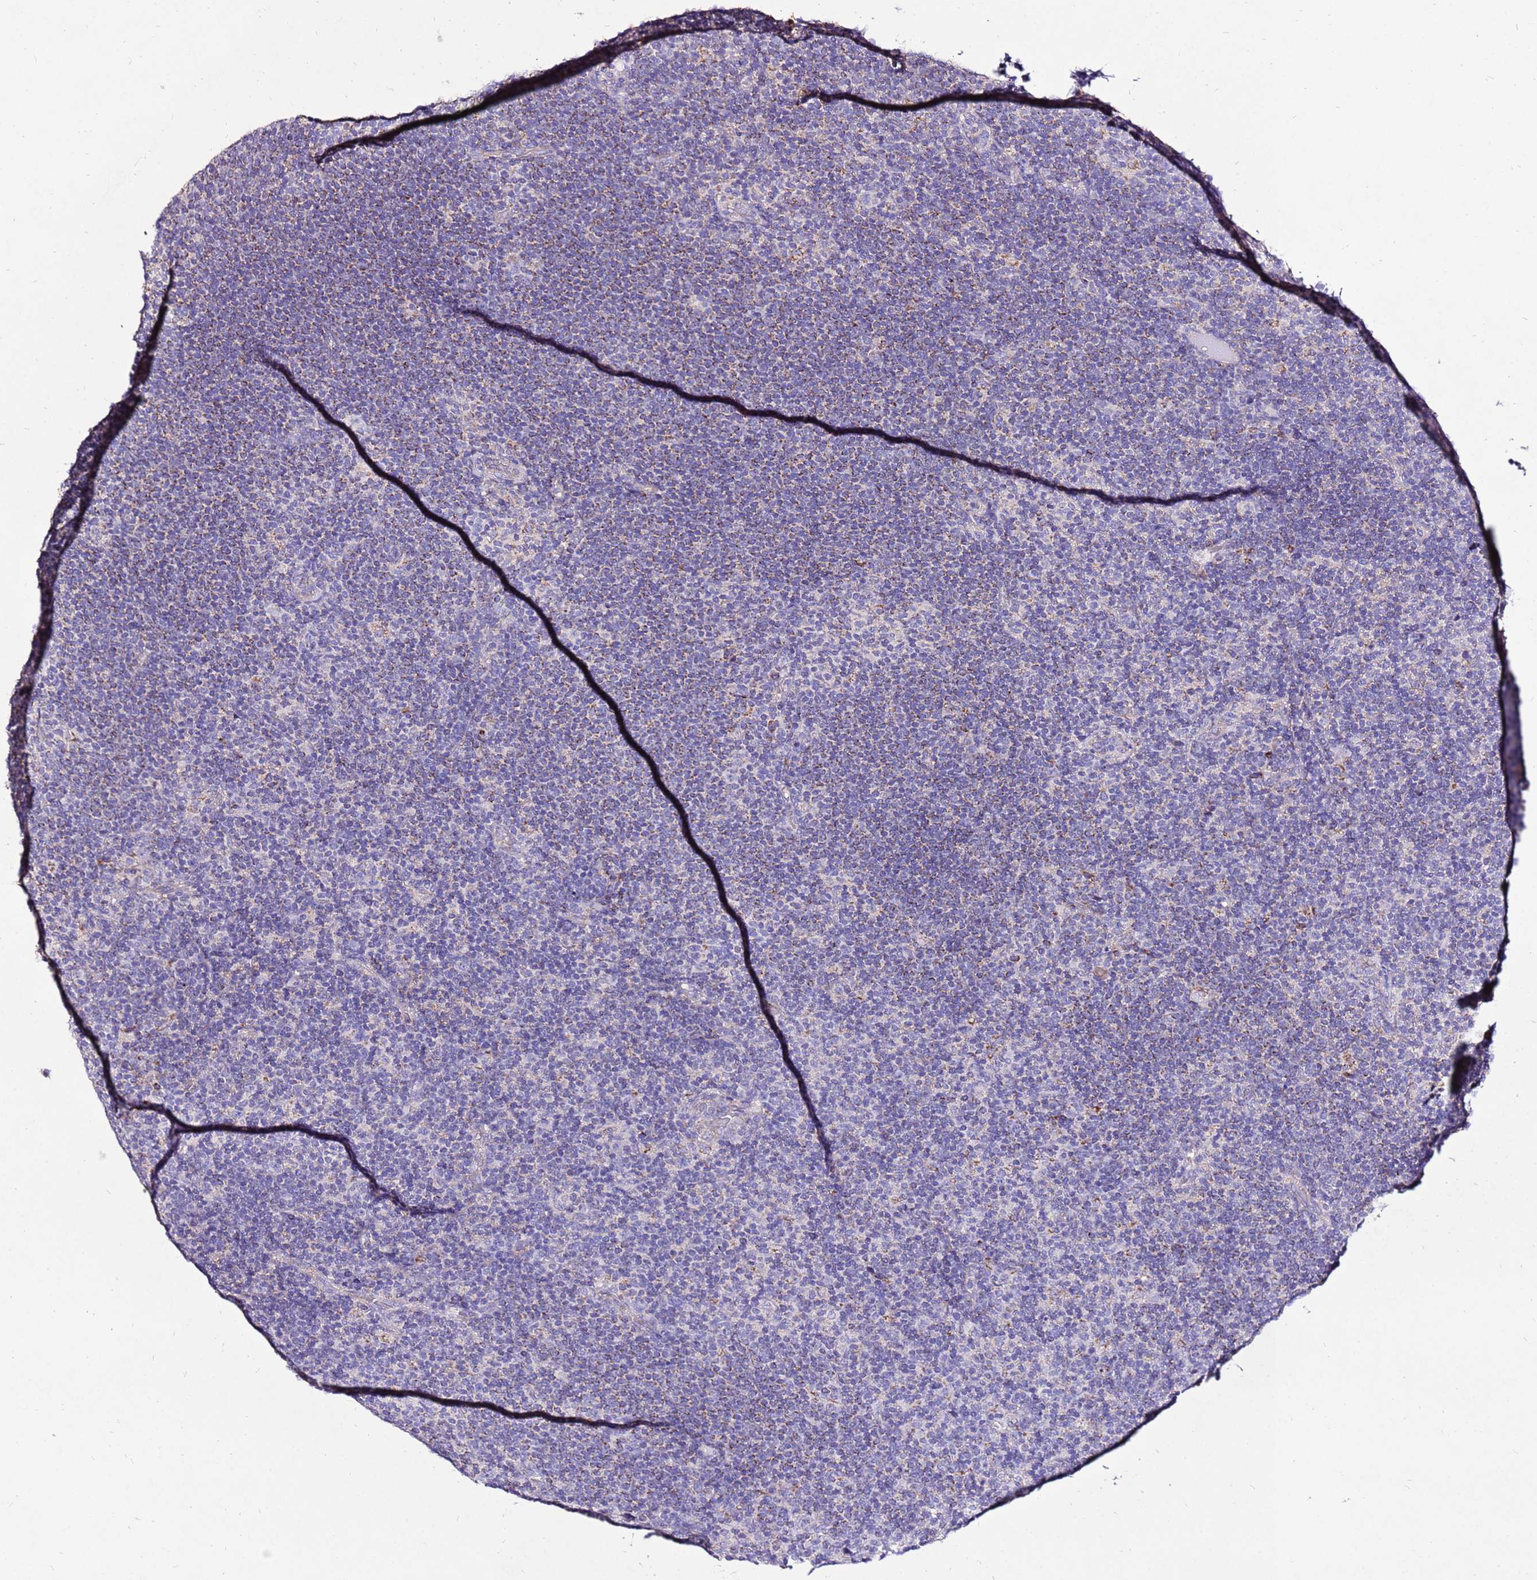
{"staining": {"intensity": "negative", "quantity": "none", "location": "none"}, "tissue": "lymphoma", "cell_type": "Tumor cells", "image_type": "cancer", "snomed": [{"axis": "morphology", "description": "Hodgkin's disease, NOS"}, {"axis": "topography", "description": "Lymph node"}], "caption": "A micrograph of human lymphoma is negative for staining in tumor cells.", "gene": "TMEM106C", "patient": {"sex": "female", "age": 57}}